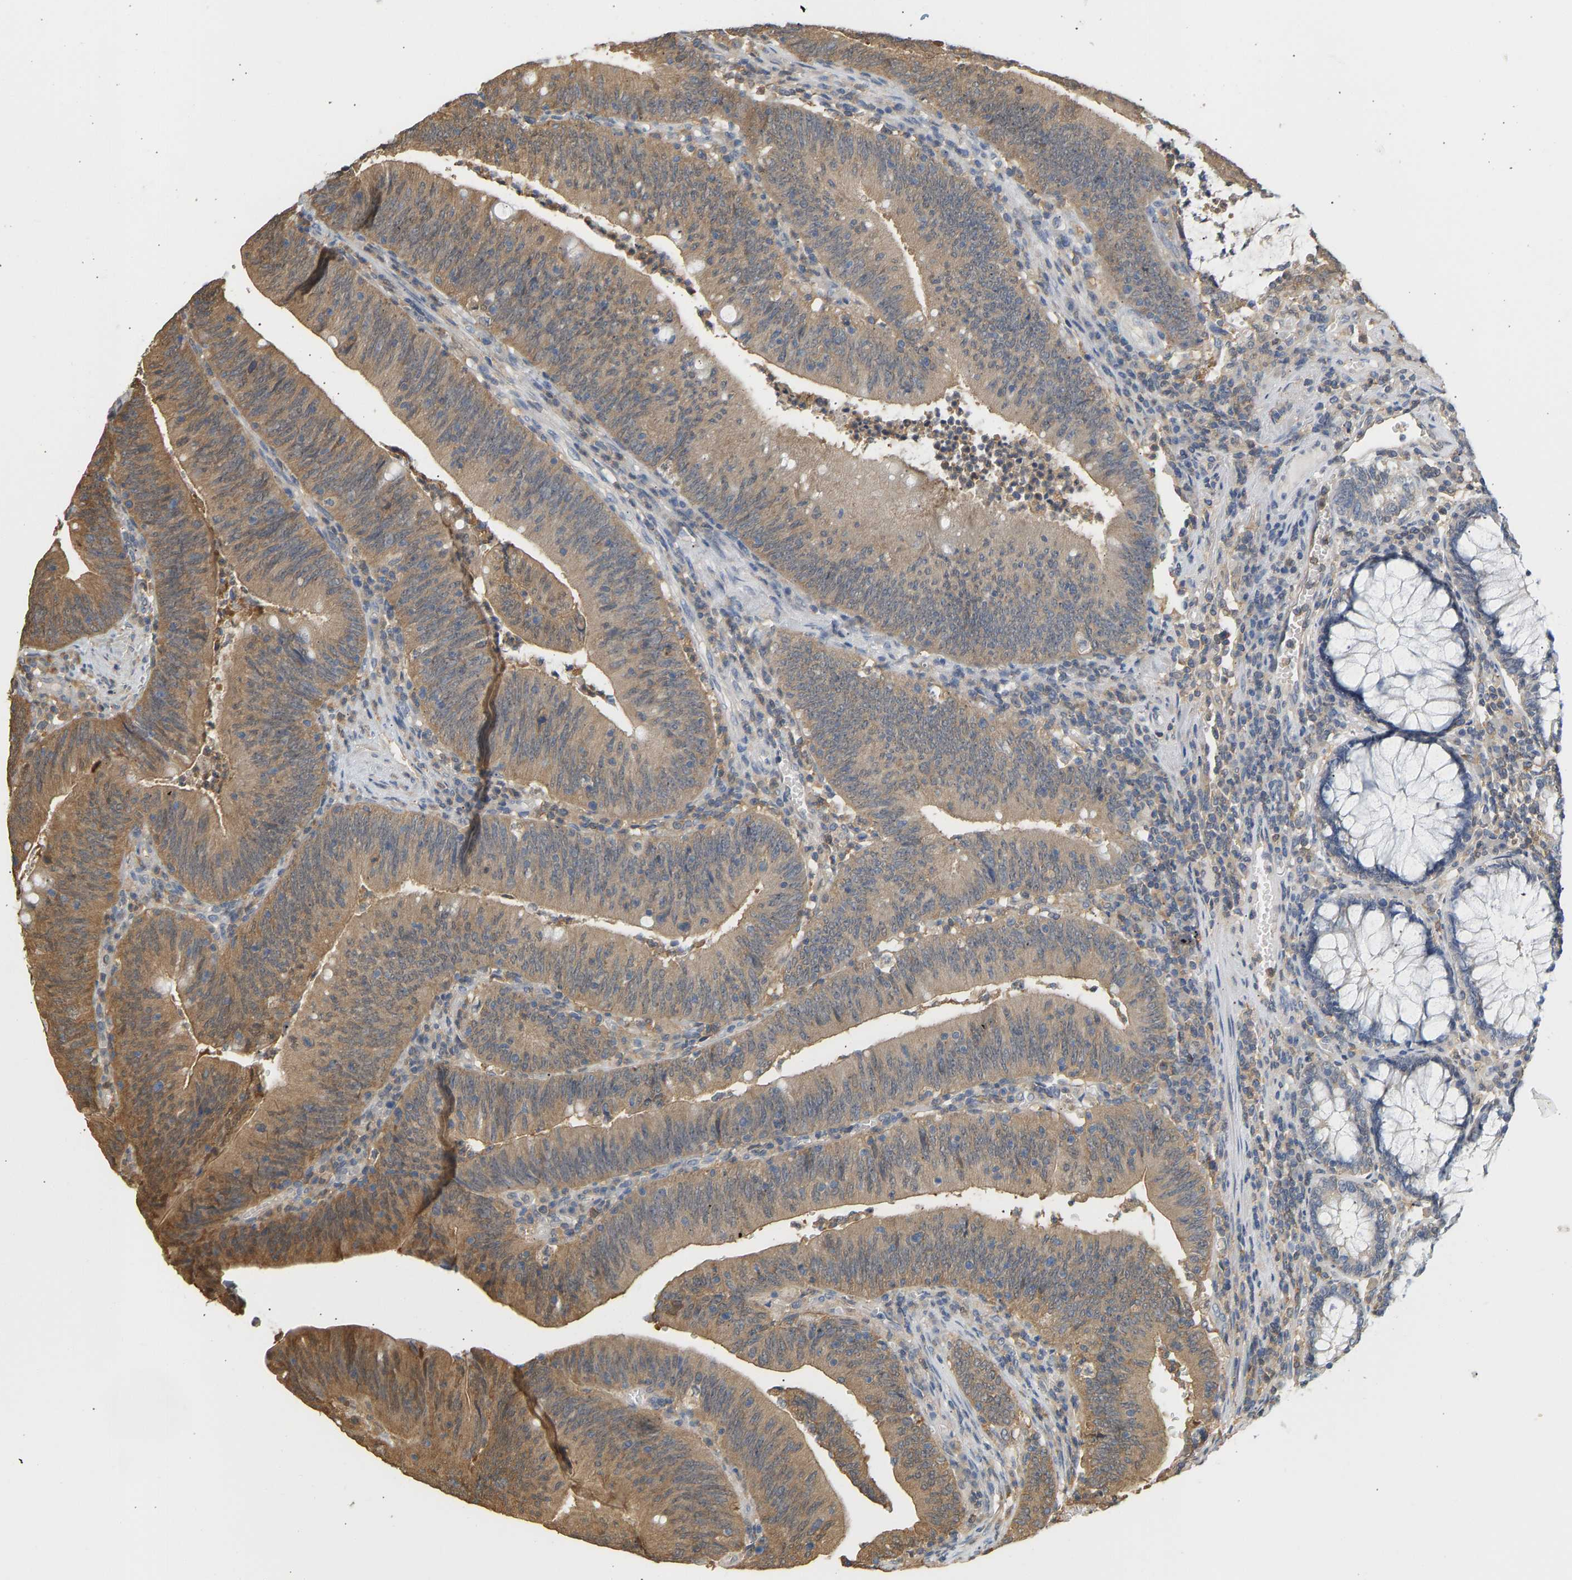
{"staining": {"intensity": "moderate", "quantity": ">75%", "location": "cytoplasmic/membranous"}, "tissue": "colorectal cancer", "cell_type": "Tumor cells", "image_type": "cancer", "snomed": [{"axis": "morphology", "description": "Normal tissue, NOS"}, {"axis": "morphology", "description": "Adenocarcinoma, NOS"}, {"axis": "topography", "description": "Rectum"}], "caption": "Immunohistochemical staining of human colorectal cancer (adenocarcinoma) reveals medium levels of moderate cytoplasmic/membranous protein staining in approximately >75% of tumor cells. The protein of interest is stained brown, and the nuclei are stained in blue (DAB (3,3'-diaminobenzidine) IHC with brightfield microscopy, high magnification).", "gene": "ENO1", "patient": {"sex": "female", "age": 66}}